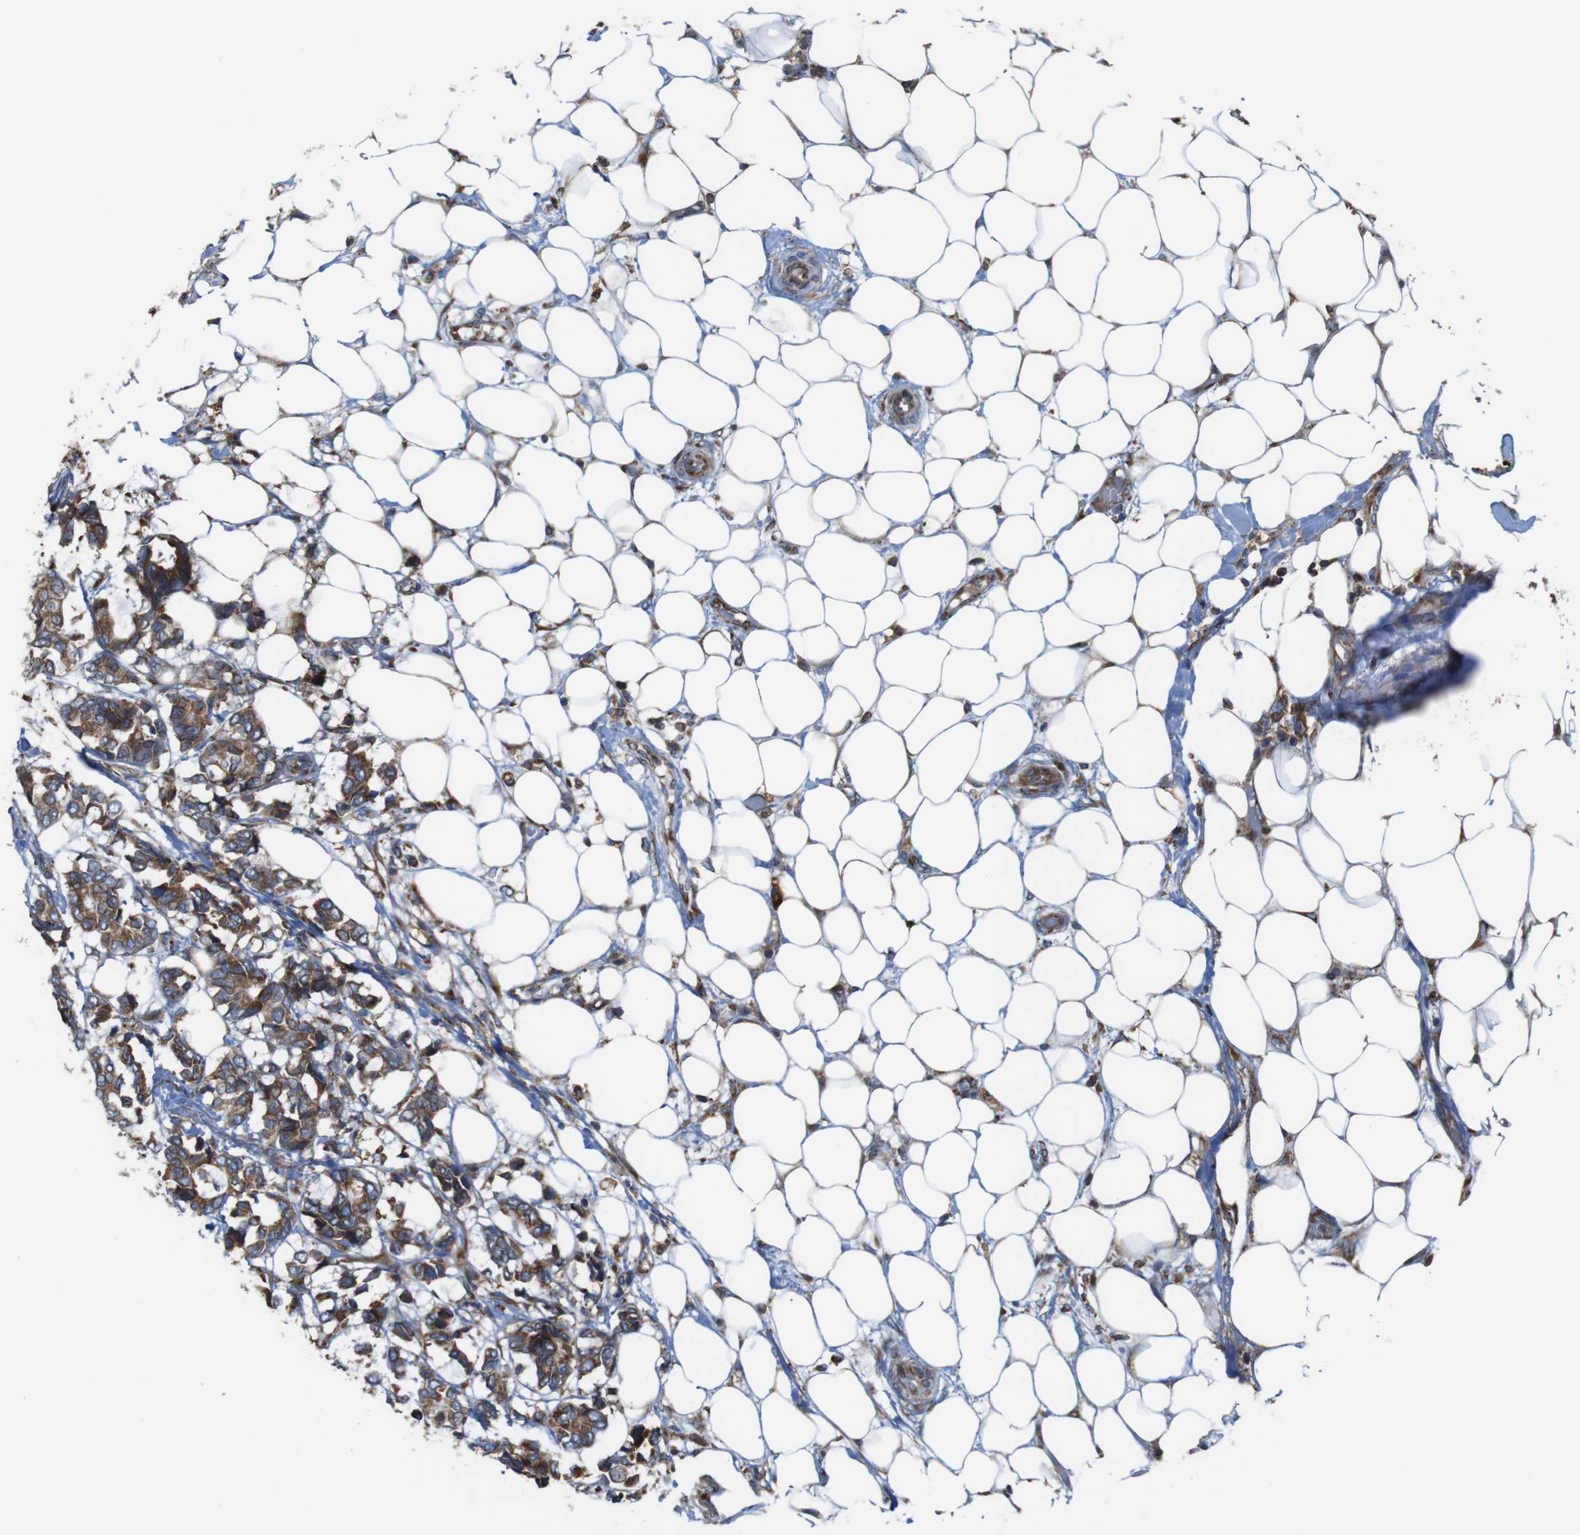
{"staining": {"intensity": "moderate", "quantity": ">75%", "location": "cytoplasmic/membranous"}, "tissue": "breast cancer", "cell_type": "Tumor cells", "image_type": "cancer", "snomed": [{"axis": "morphology", "description": "Duct carcinoma"}, {"axis": "topography", "description": "Breast"}], "caption": "Immunohistochemical staining of breast cancer (infiltrating ductal carcinoma) exhibits moderate cytoplasmic/membranous protein positivity in approximately >75% of tumor cells.", "gene": "UGGT1", "patient": {"sex": "female", "age": 87}}